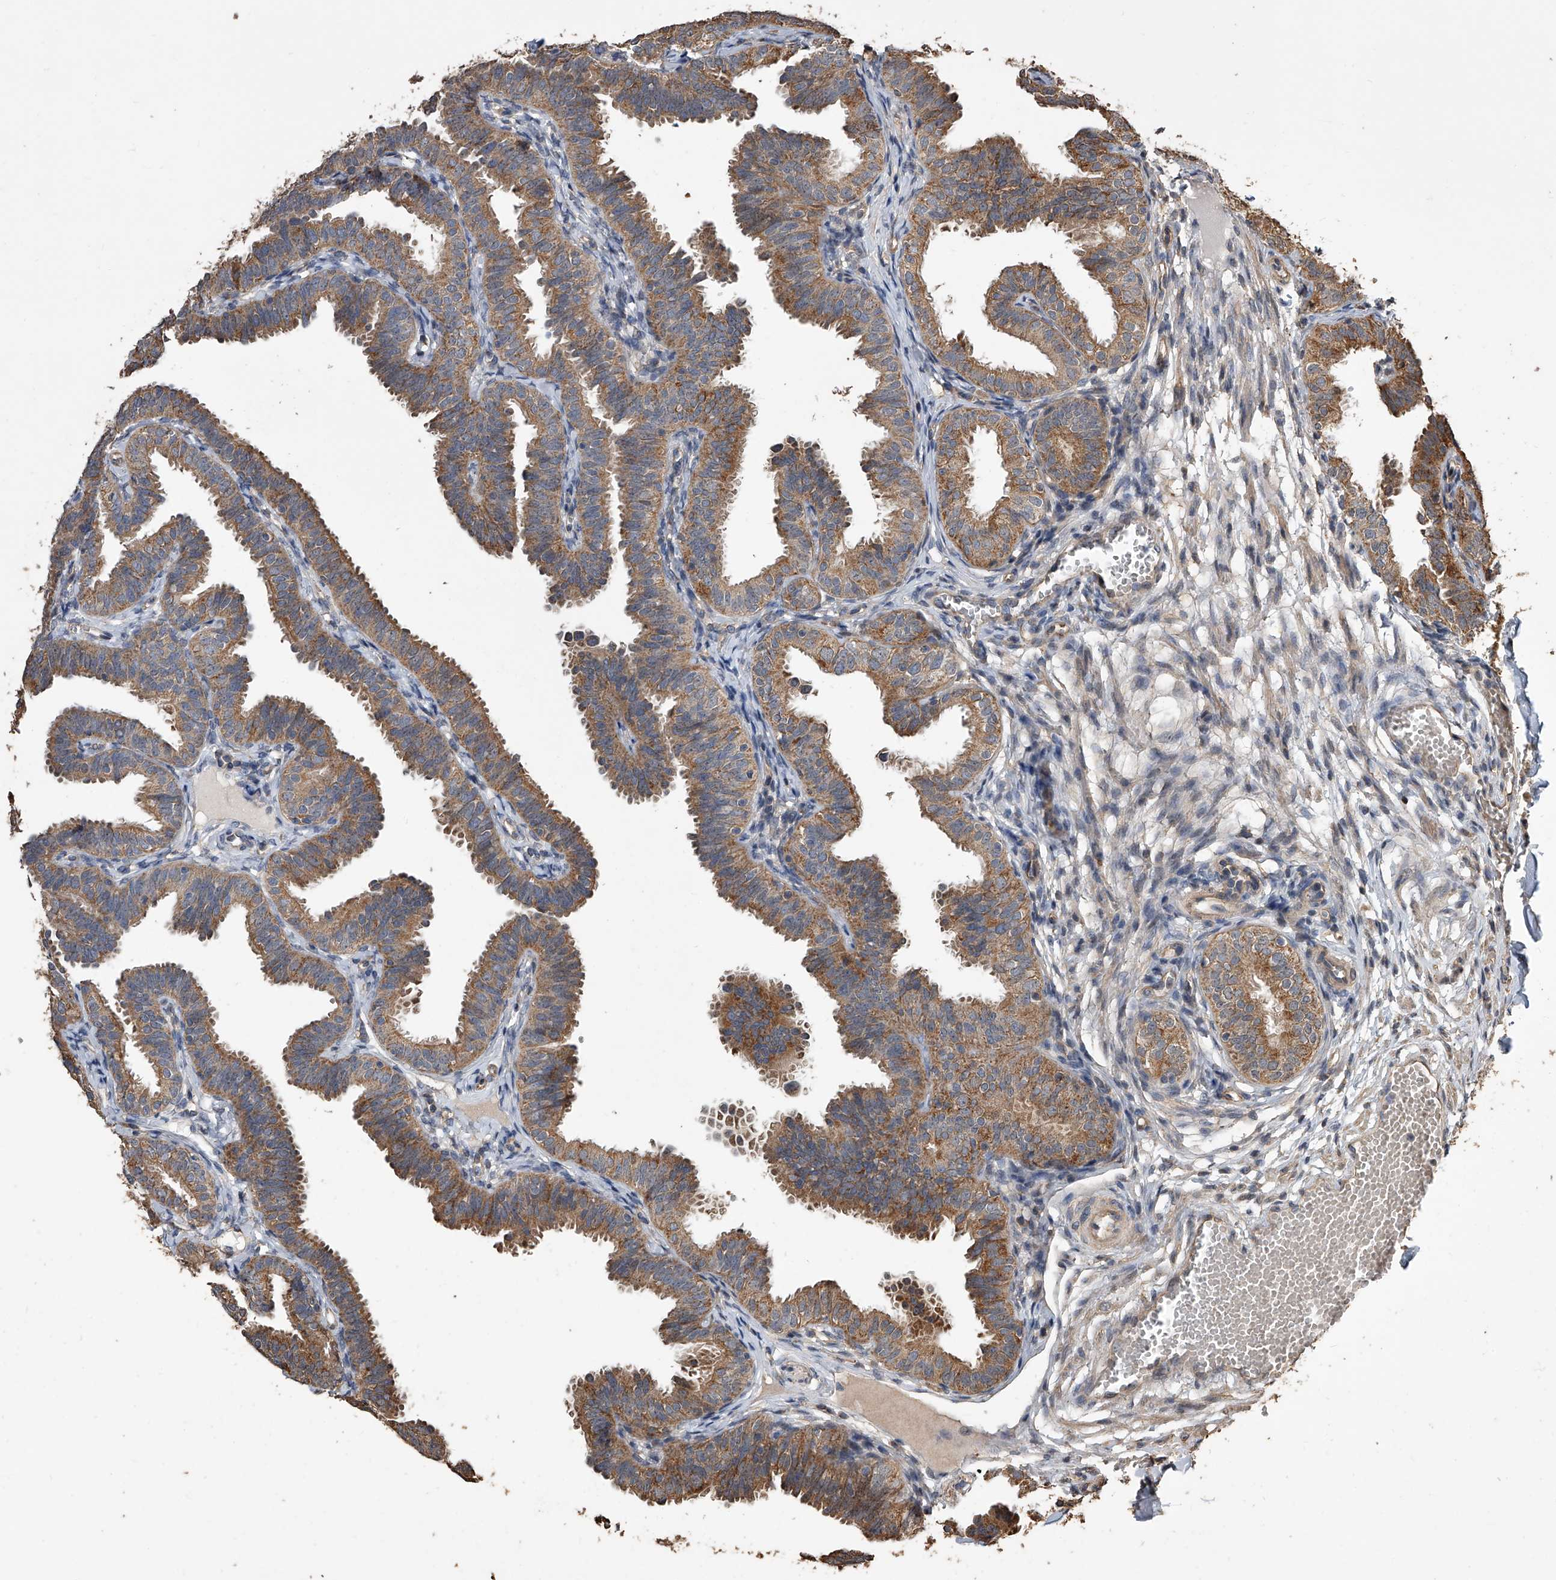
{"staining": {"intensity": "moderate", "quantity": ">75%", "location": "cytoplasmic/membranous"}, "tissue": "fallopian tube", "cell_type": "Glandular cells", "image_type": "normal", "snomed": [{"axis": "morphology", "description": "Normal tissue, NOS"}, {"axis": "topography", "description": "Fallopian tube"}], "caption": "Immunohistochemical staining of normal fallopian tube demonstrates medium levels of moderate cytoplasmic/membranous staining in approximately >75% of glandular cells. (DAB (3,3'-diaminobenzidine) = brown stain, brightfield microscopy at high magnification).", "gene": "LTV1", "patient": {"sex": "female", "age": 35}}